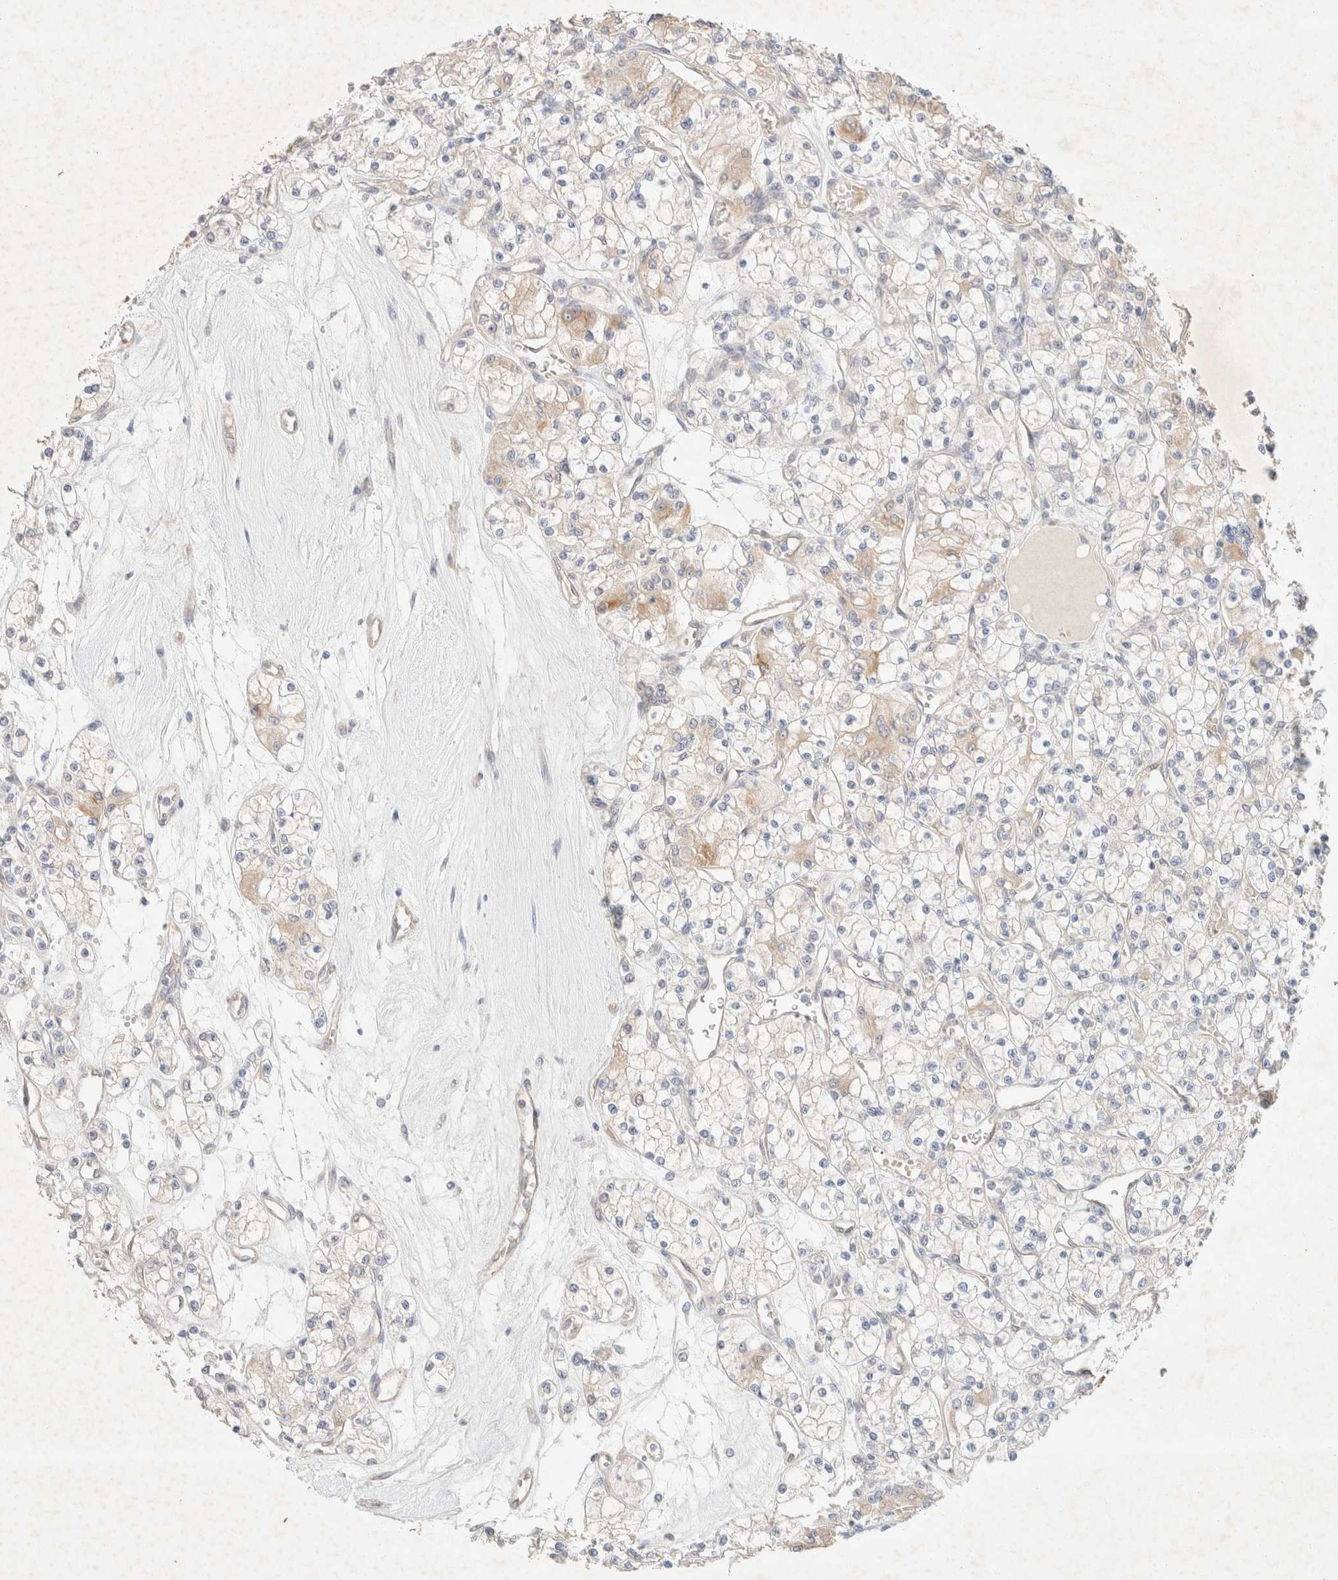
{"staining": {"intensity": "negative", "quantity": "none", "location": "none"}, "tissue": "renal cancer", "cell_type": "Tumor cells", "image_type": "cancer", "snomed": [{"axis": "morphology", "description": "Adenocarcinoma, NOS"}, {"axis": "topography", "description": "Kidney"}], "caption": "Tumor cells are negative for brown protein staining in renal cancer.", "gene": "CSNK1E", "patient": {"sex": "female", "age": 59}}